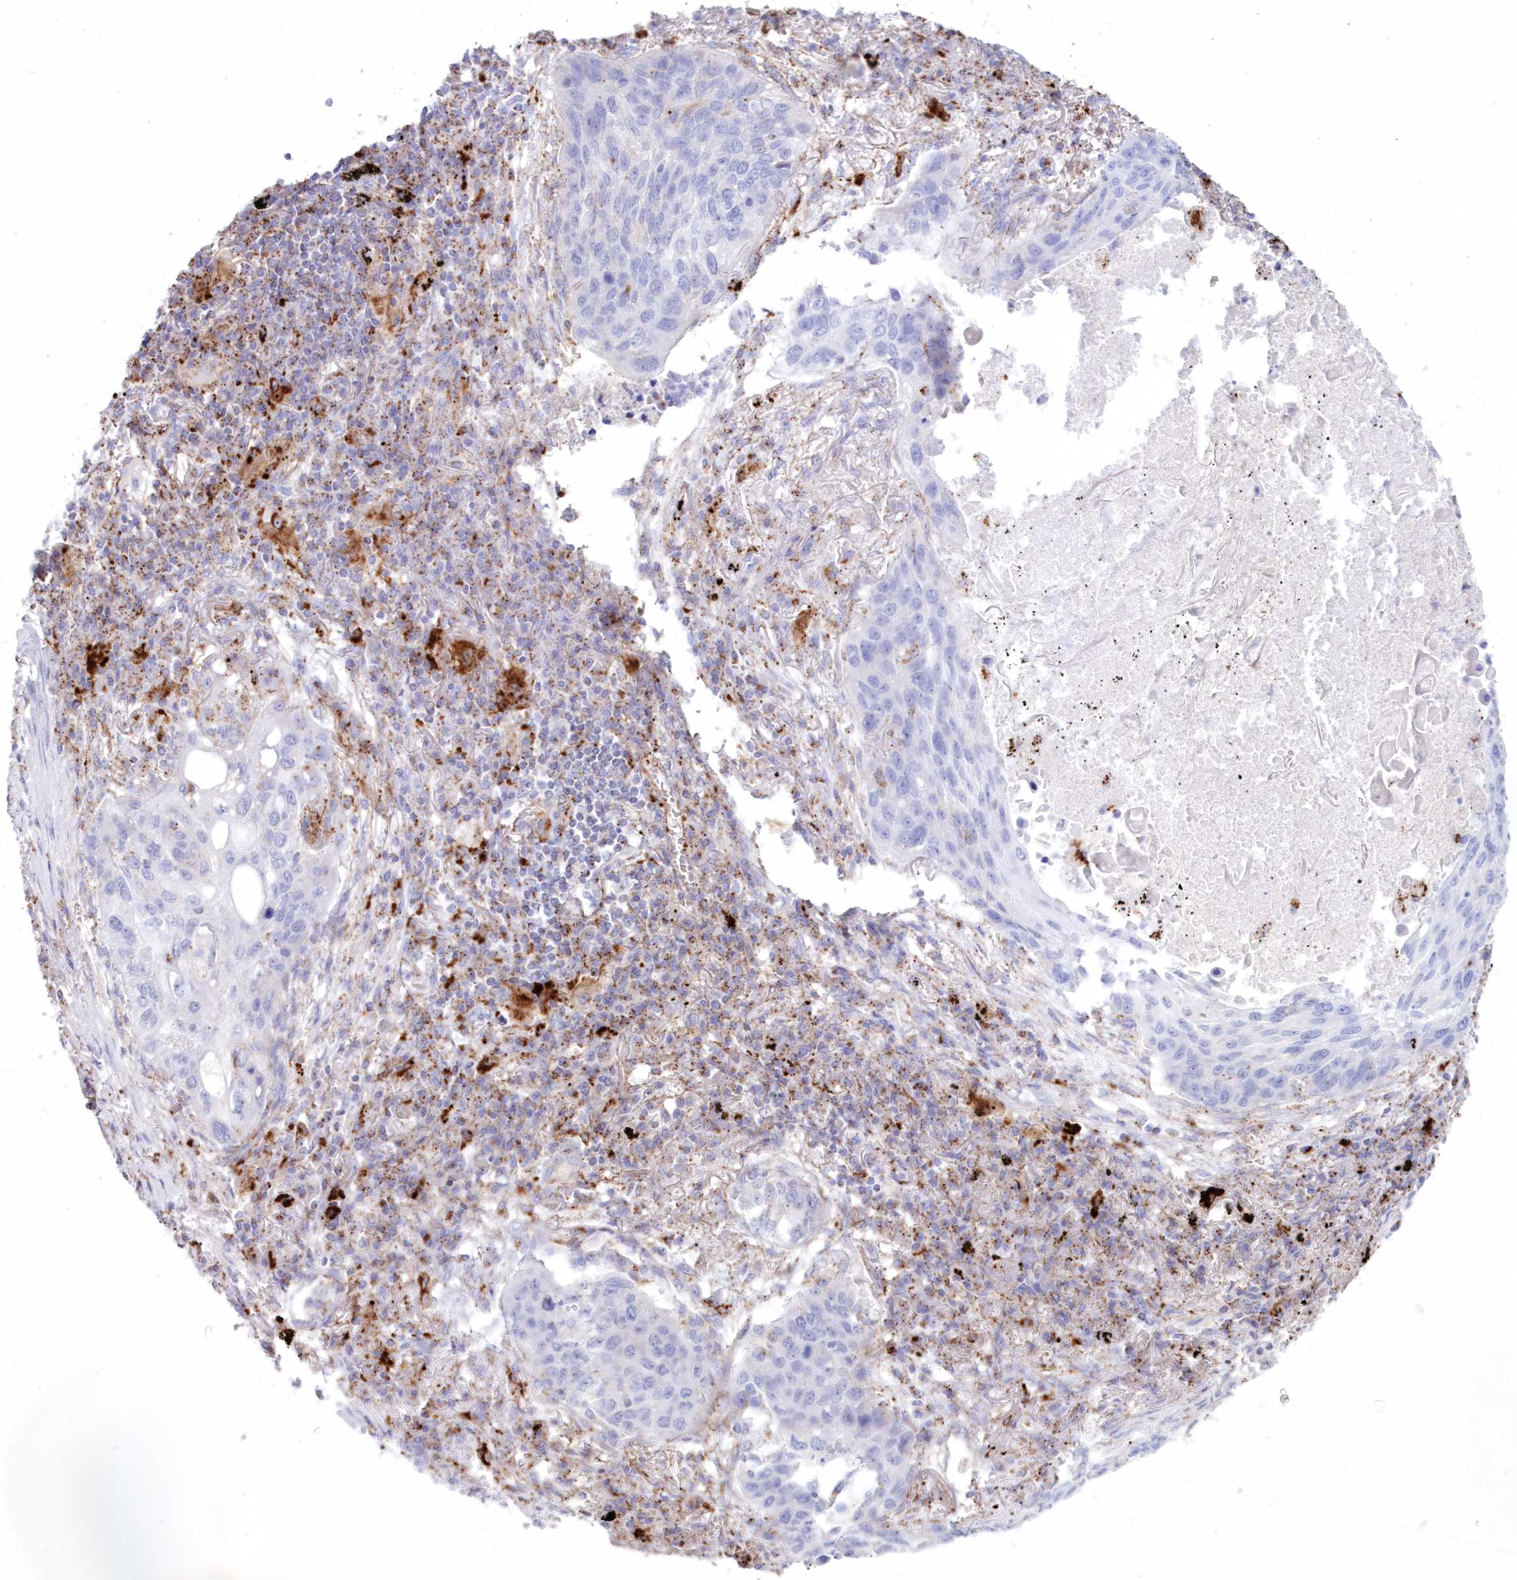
{"staining": {"intensity": "negative", "quantity": "none", "location": "none"}, "tissue": "lung cancer", "cell_type": "Tumor cells", "image_type": "cancer", "snomed": [{"axis": "morphology", "description": "Squamous cell carcinoma, NOS"}, {"axis": "topography", "description": "Lung"}], "caption": "IHC of lung cancer (squamous cell carcinoma) displays no staining in tumor cells. Nuclei are stained in blue.", "gene": "TPP1", "patient": {"sex": "female", "age": 63}}